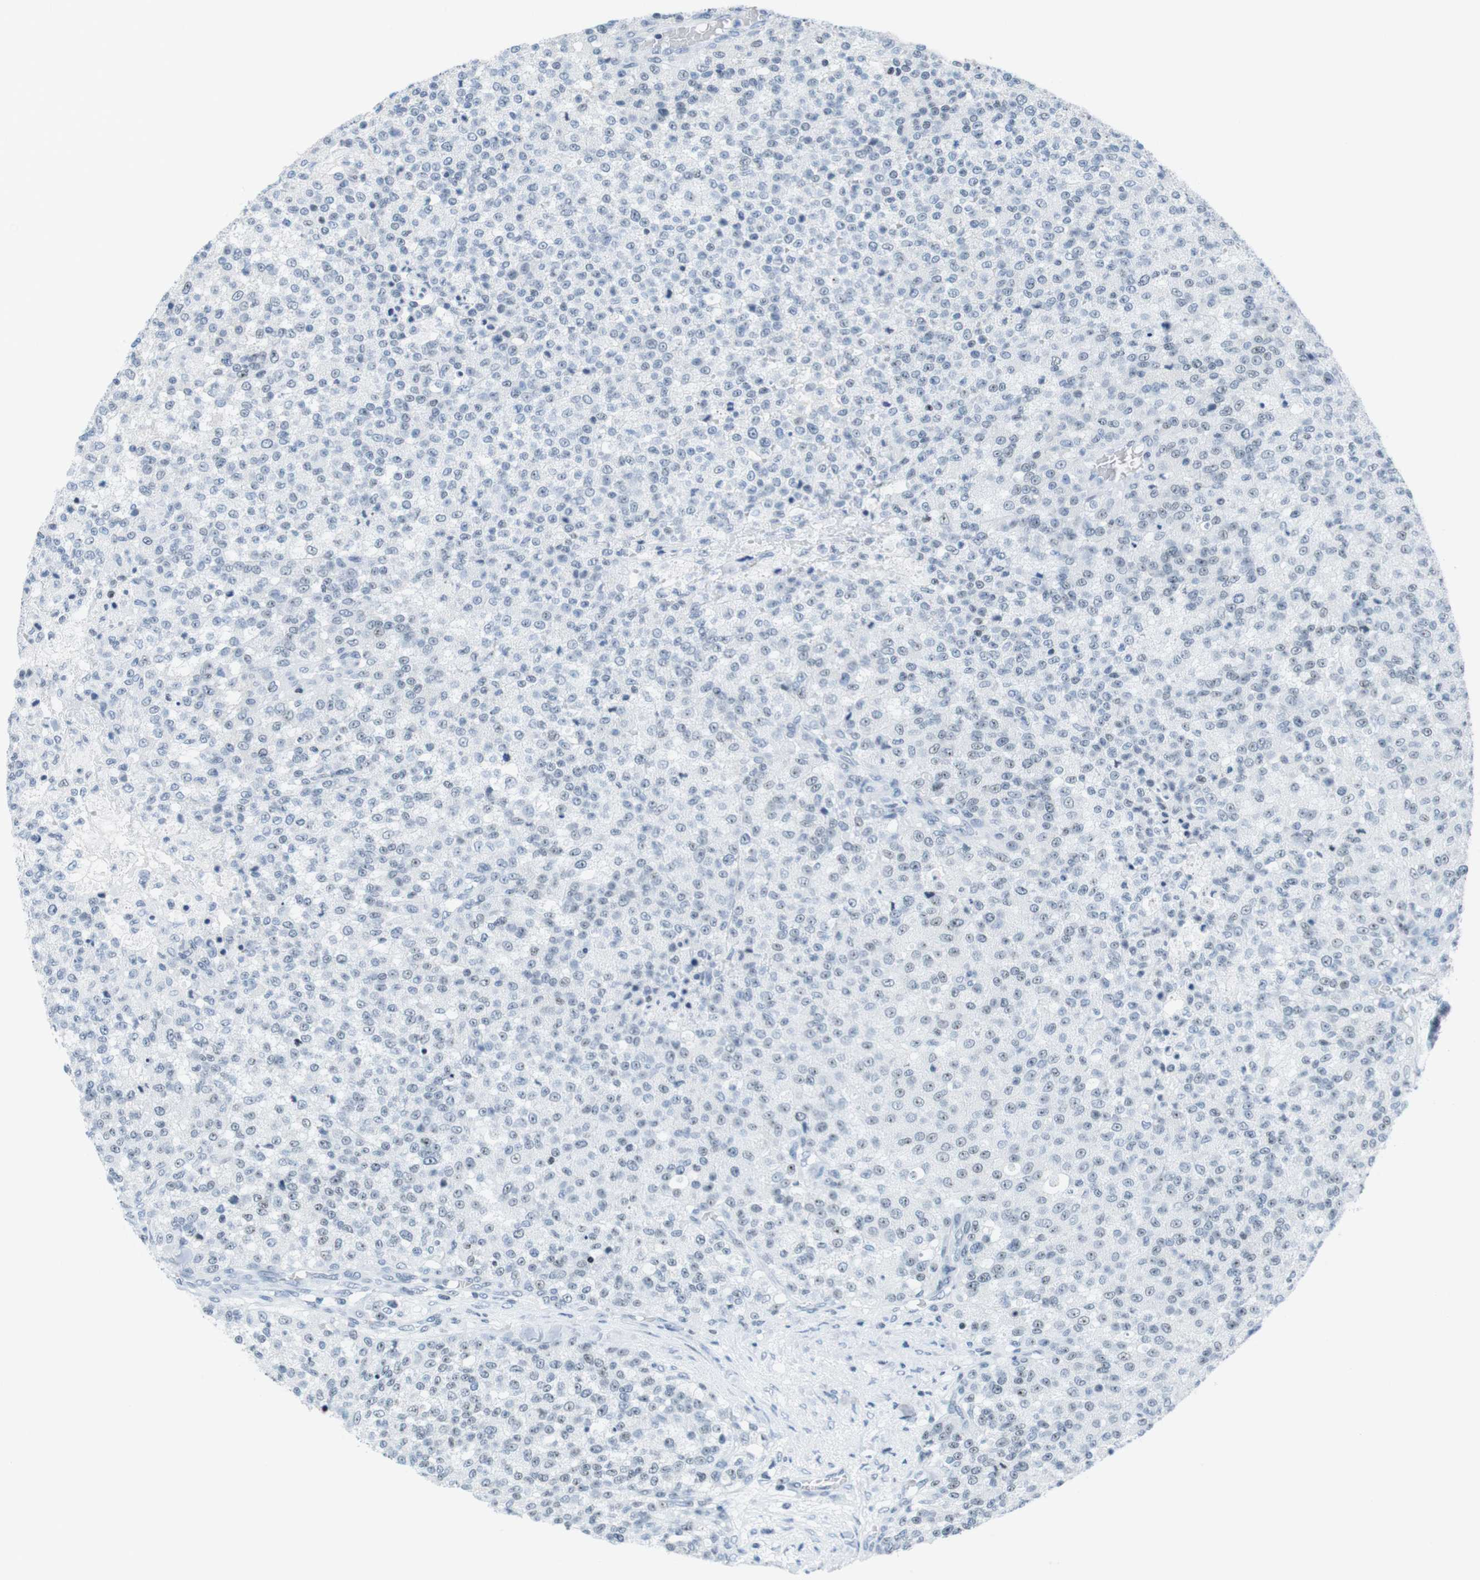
{"staining": {"intensity": "weak", "quantity": "<25%", "location": "nuclear"}, "tissue": "testis cancer", "cell_type": "Tumor cells", "image_type": "cancer", "snomed": [{"axis": "morphology", "description": "Seminoma, NOS"}, {"axis": "topography", "description": "Testis"}], "caption": "Immunohistochemical staining of testis cancer reveals no significant expression in tumor cells.", "gene": "NIFK", "patient": {"sex": "male", "age": 59}}